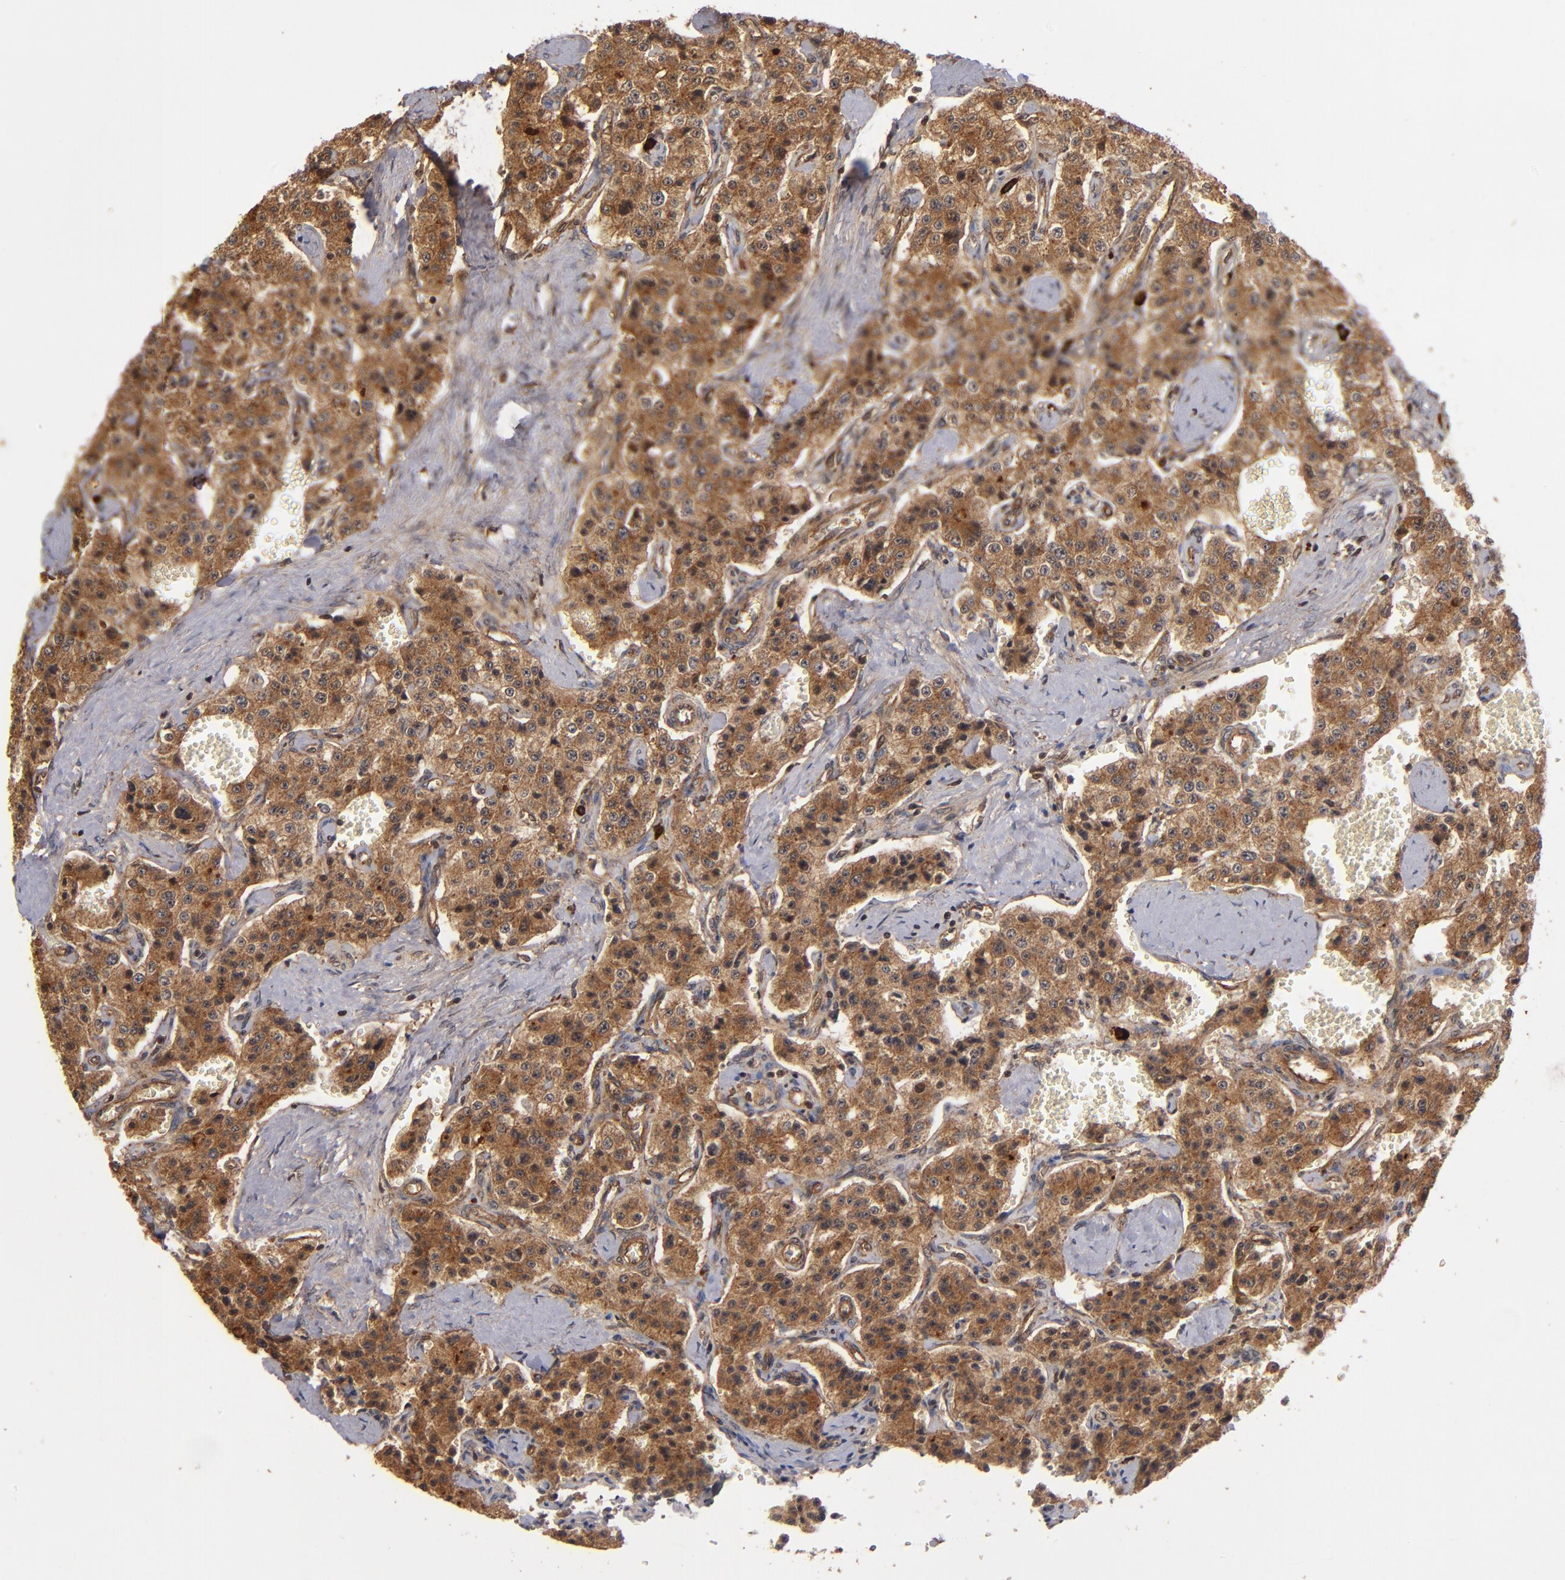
{"staining": {"intensity": "strong", "quantity": ">75%", "location": "cytoplasmic/membranous"}, "tissue": "carcinoid", "cell_type": "Tumor cells", "image_type": "cancer", "snomed": [{"axis": "morphology", "description": "Carcinoid, malignant, NOS"}, {"axis": "topography", "description": "Small intestine"}], "caption": "A high-resolution image shows immunohistochemistry (IHC) staining of malignant carcinoid, which reveals strong cytoplasmic/membranous positivity in about >75% of tumor cells.", "gene": "BDKRB1", "patient": {"sex": "male", "age": 52}}